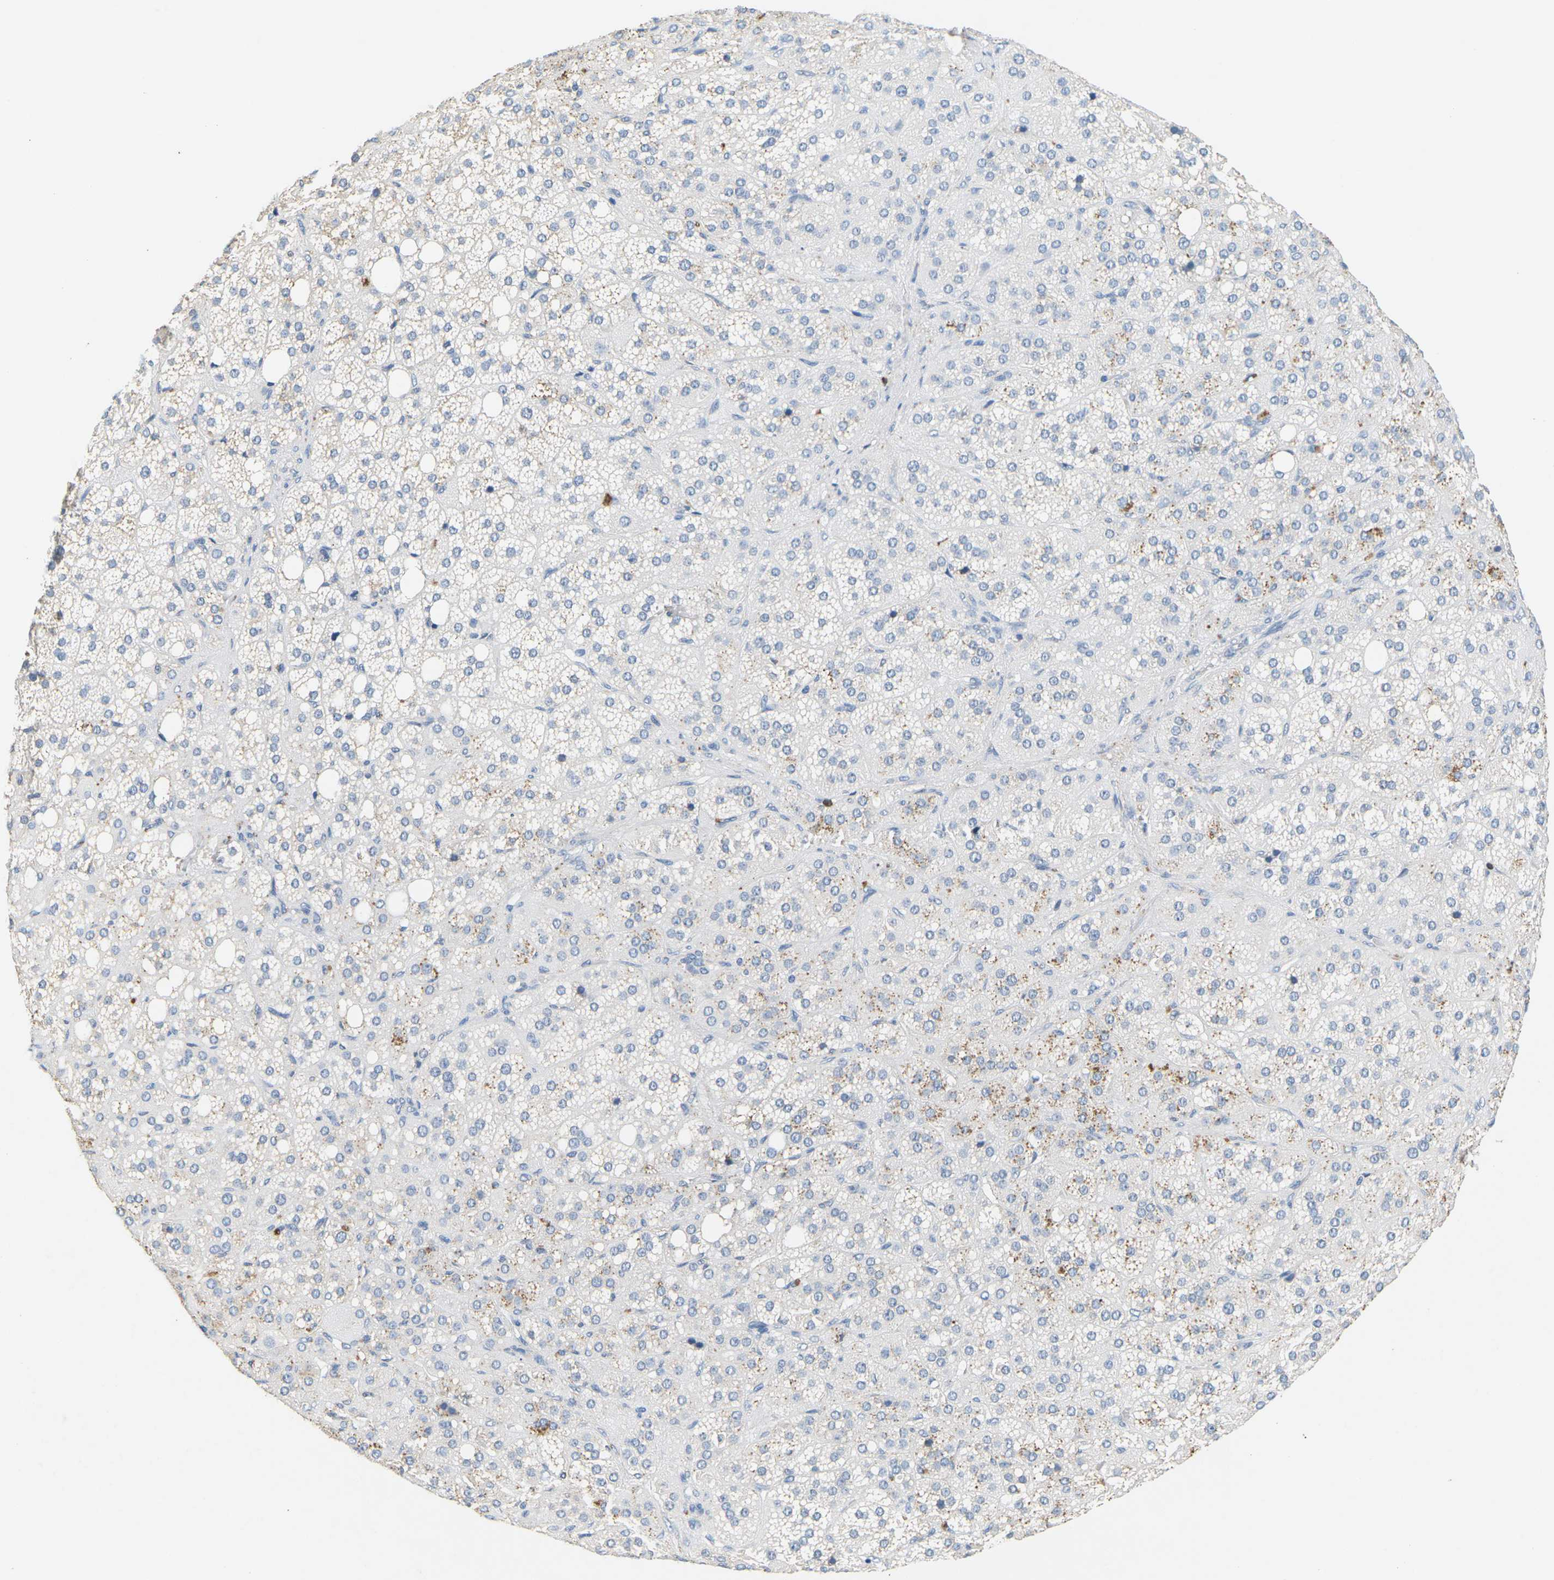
{"staining": {"intensity": "moderate", "quantity": "<25%", "location": "cytoplasmic/membranous"}, "tissue": "adrenal gland", "cell_type": "Glandular cells", "image_type": "normal", "snomed": [{"axis": "morphology", "description": "Normal tissue, NOS"}, {"axis": "topography", "description": "Adrenal gland"}], "caption": "The histopathology image exhibits immunohistochemical staining of benign adrenal gland. There is moderate cytoplasmic/membranous staining is identified in approximately <25% of glandular cells. The staining was performed using DAB (3,3'-diaminobenzidine), with brown indicating positive protein expression. Nuclei are stained blue with hematoxylin.", "gene": "ADM", "patient": {"sex": "female", "age": 59}}